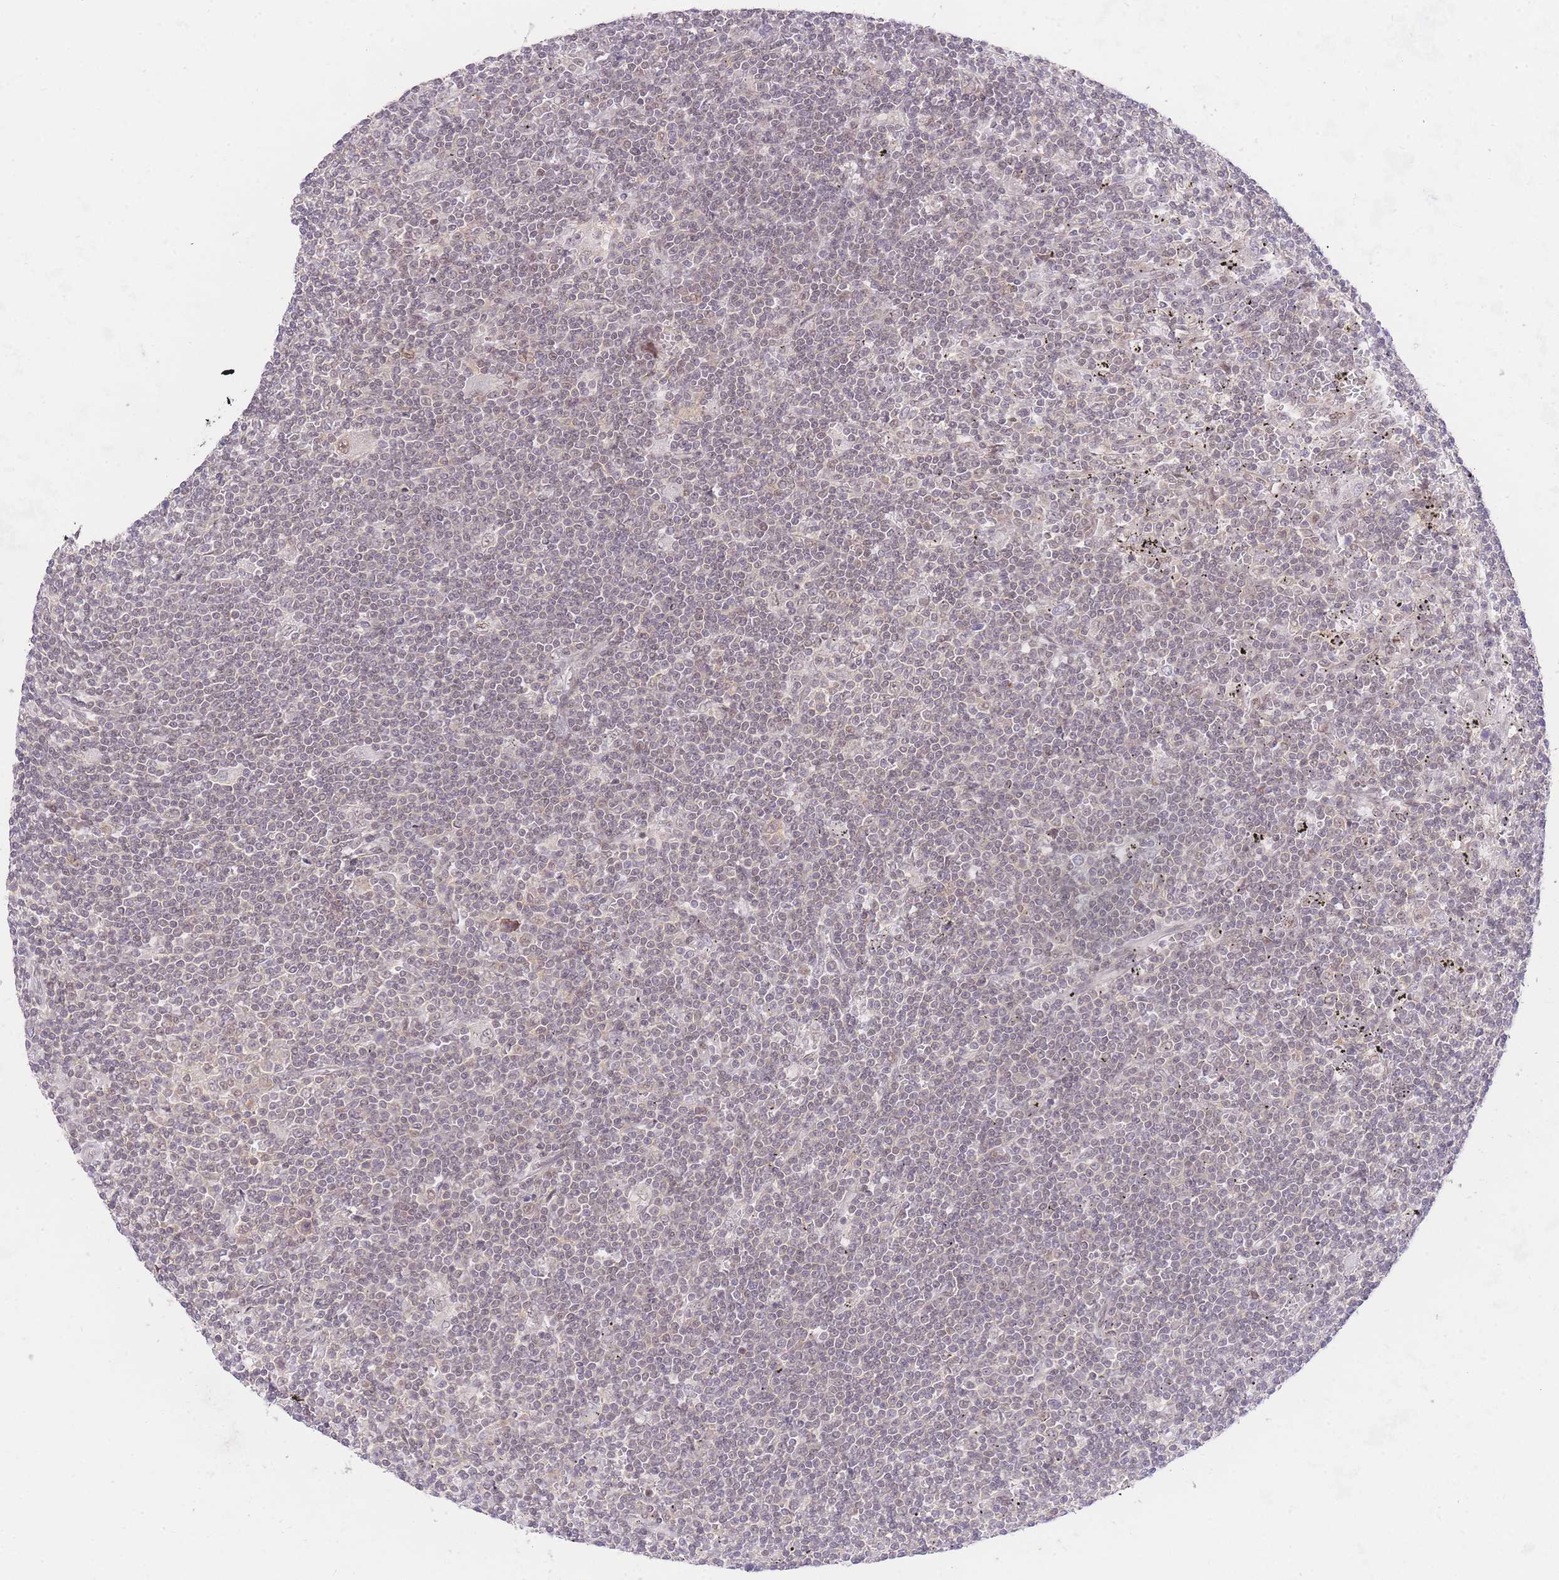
{"staining": {"intensity": "moderate", "quantity": "<25%", "location": "nuclear"}, "tissue": "lymphoma", "cell_type": "Tumor cells", "image_type": "cancer", "snomed": [{"axis": "morphology", "description": "Malignant lymphoma, non-Hodgkin's type, Low grade"}, {"axis": "topography", "description": "Spleen"}], "caption": "An immunohistochemistry (IHC) histopathology image of tumor tissue is shown. Protein staining in brown labels moderate nuclear positivity in malignant lymphoma, non-Hodgkin's type (low-grade) within tumor cells. (brown staining indicates protein expression, while blue staining denotes nuclei).", "gene": "UBXN7", "patient": {"sex": "male", "age": 76}}